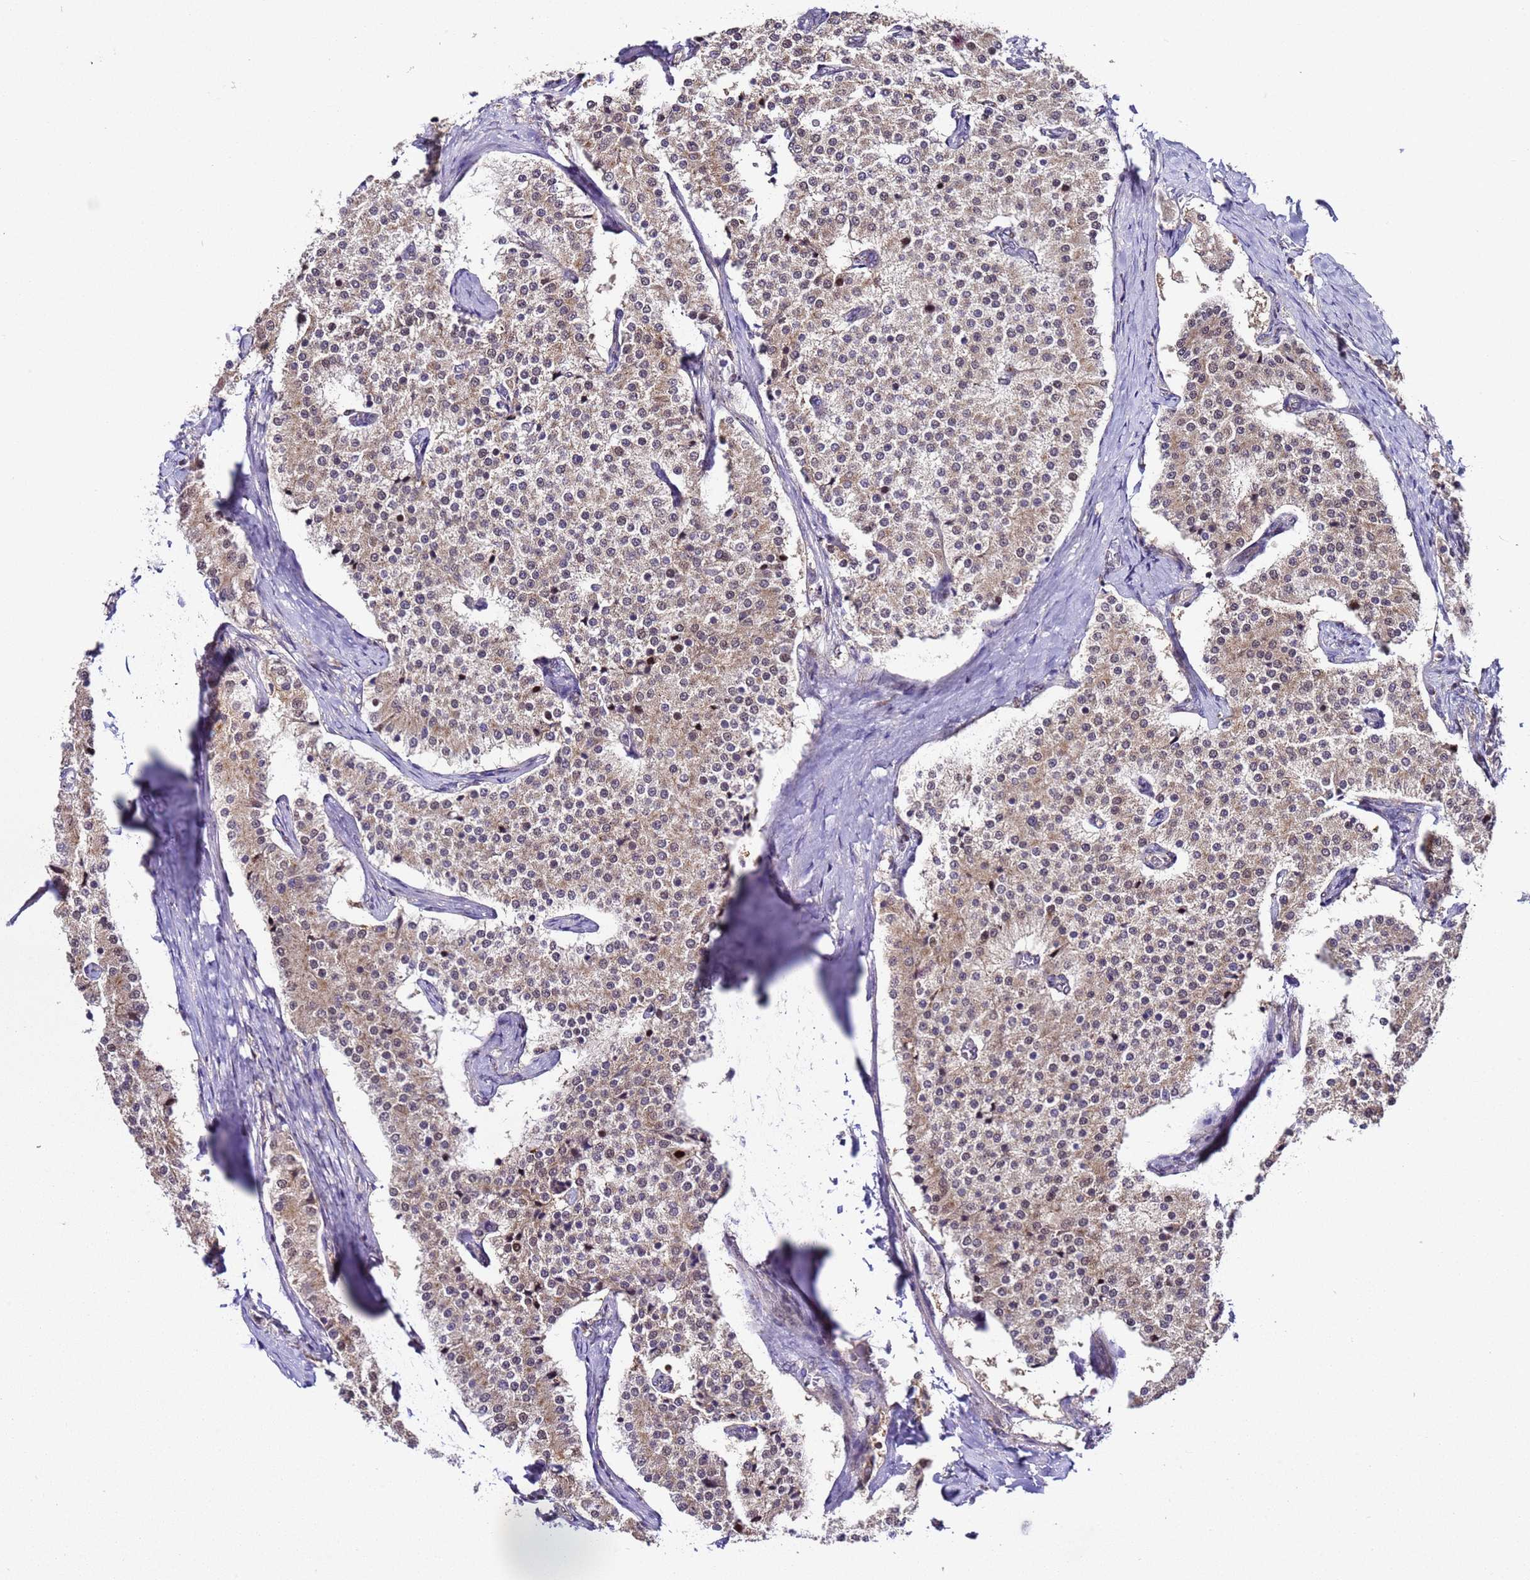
{"staining": {"intensity": "weak", "quantity": ">75%", "location": "cytoplasmic/membranous"}, "tissue": "carcinoid", "cell_type": "Tumor cells", "image_type": "cancer", "snomed": [{"axis": "morphology", "description": "Carcinoid, malignant, NOS"}, {"axis": "topography", "description": "Colon"}], "caption": "A brown stain labels weak cytoplasmic/membranous staining of a protein in carcinoid tumor cells.", "gene": "ALG3", "patient": {"sex": "female", "age": 52}}